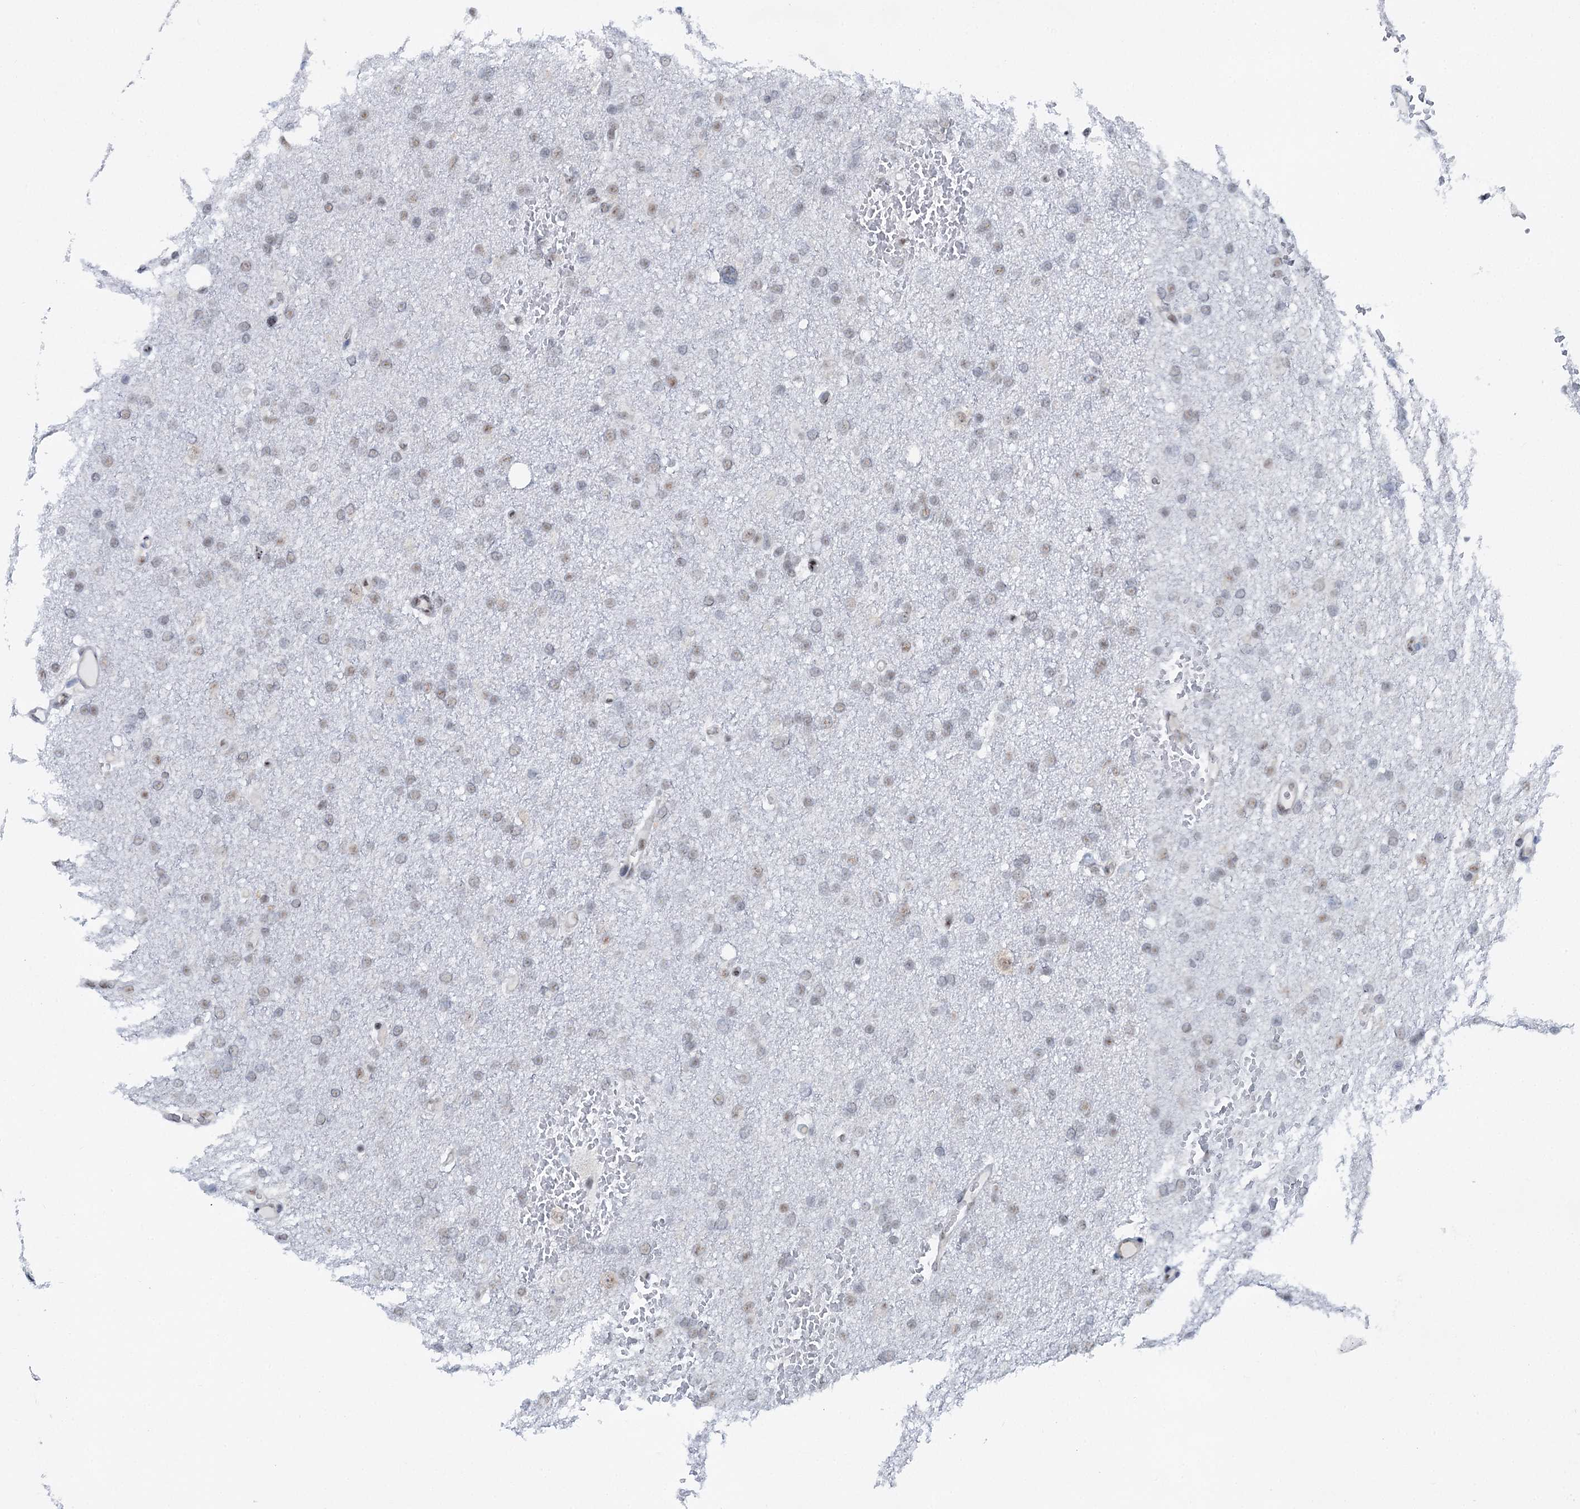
{"staining": {"intensity": "weak", "quantity": "25%-75%", "location": "nuclear"}, "tissue": "glioma", "cell_type": "Tumor cells", "image_type": "cancer", "snomed": [{"axis": "morphology", "description": "Glioma, malignant, High grade"}, {"axis": "topography", "description": "Cerebral cortex"}], "caption": "IHC histopathology image of neoplastic tissue: human malignant glioma (high-grade) stained using immunohistochemistry (IHC) demonstrates low levels of weak protein expression localized specifically in the nuclear of tumor cells, appearing as a nuclear brown color.", "gene": "SREK1", "patient": {"sex": "female", "age": 36}}